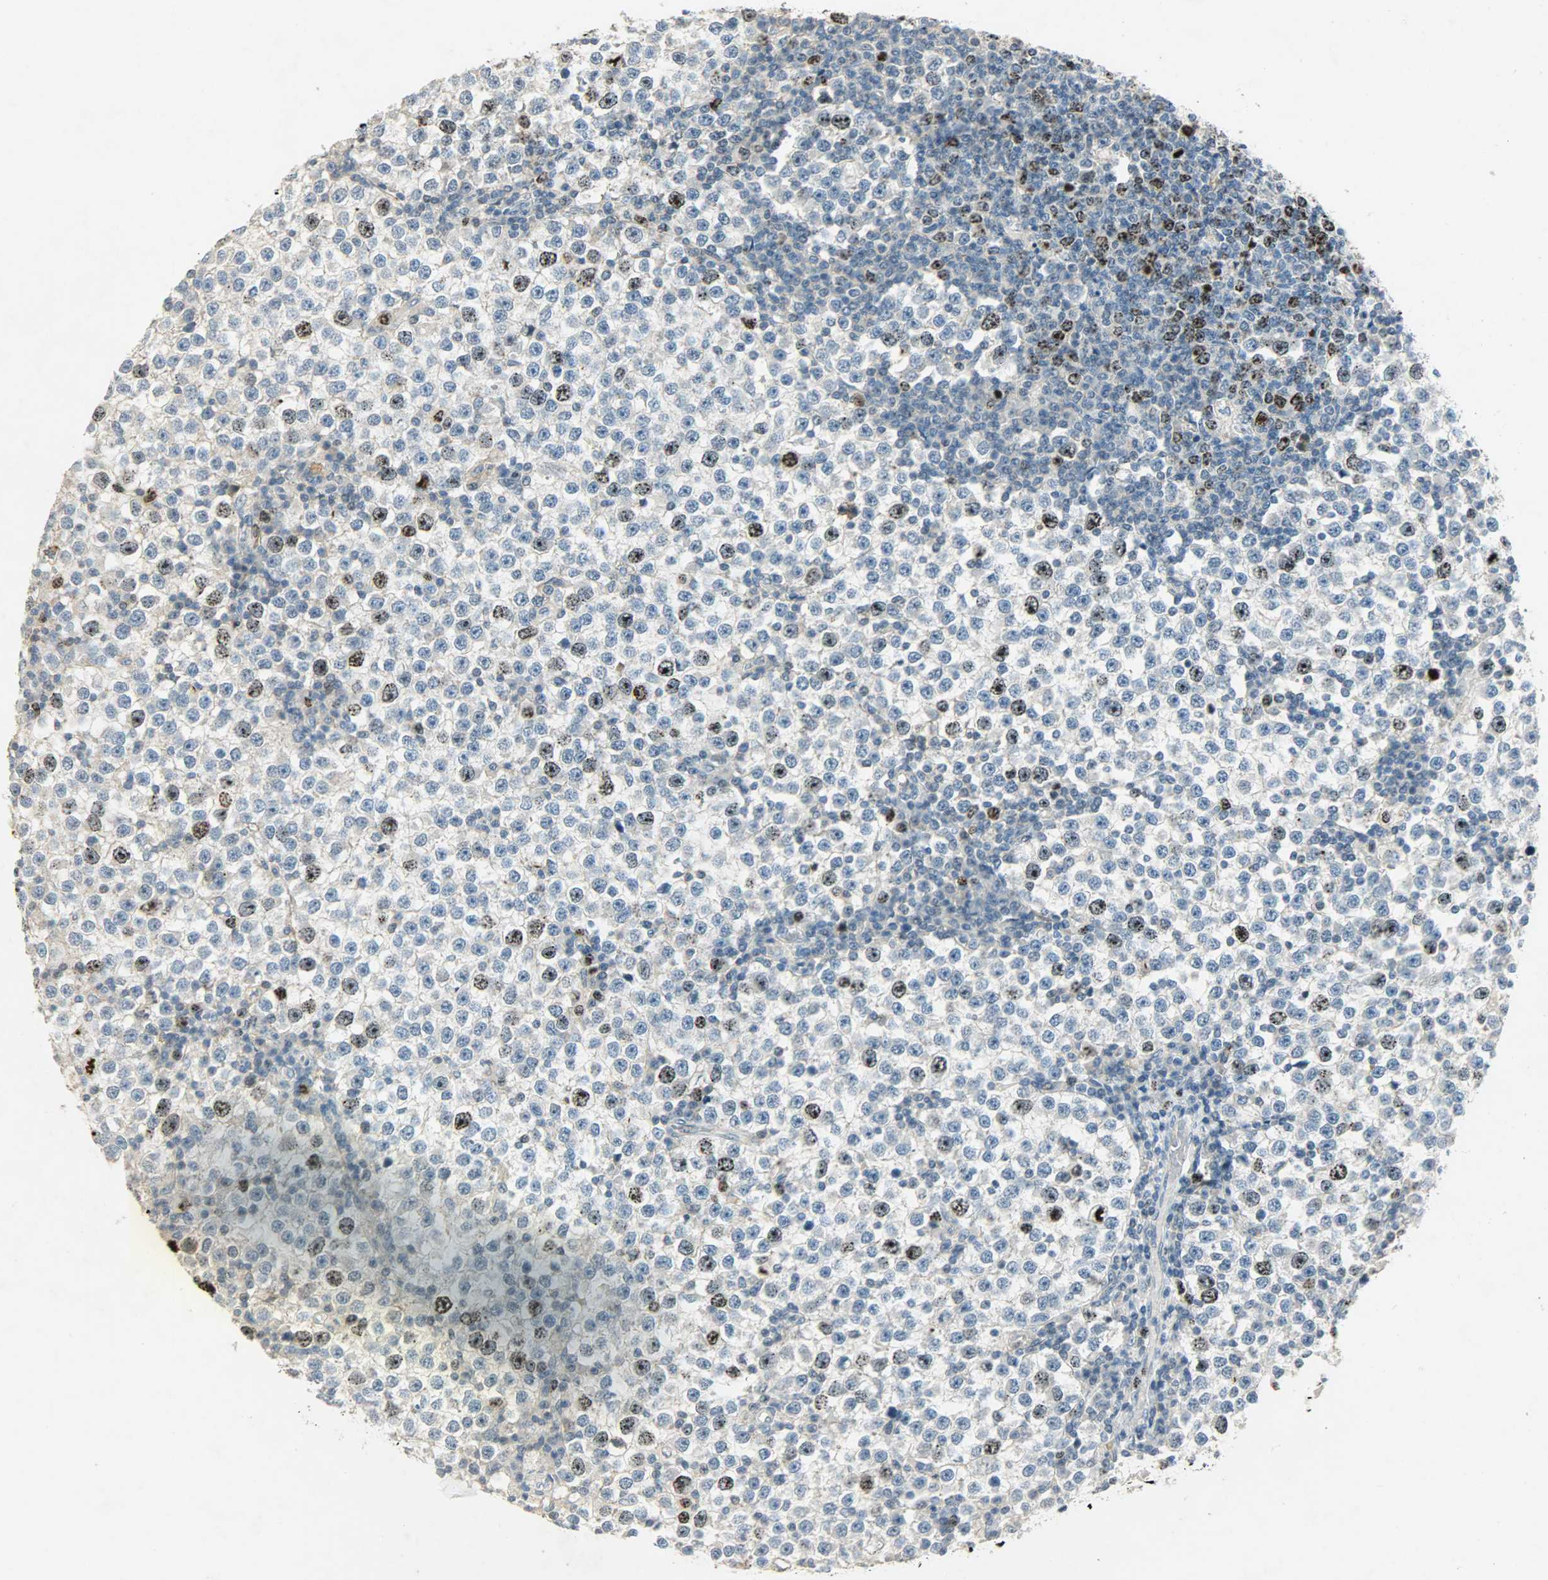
{"staining": {"intensity": "strong", "quantity": "25%-75%", "location": "nuclear"}, "tissue": "testis cancer", "cell_type": "Tumor cells", "image_type": "cancer", "snomed": [{"axis": "morphology", "description": "Seminoma, NOS"}, {"axis": "topography", "description": "Testis"}], "caption": "Strong nuclear staining is appreciated in approximately 25%-75% of tumor cells in testis seminoma.", "gene": "AURKB", "patient": {"sex": "male", "age": 65}}